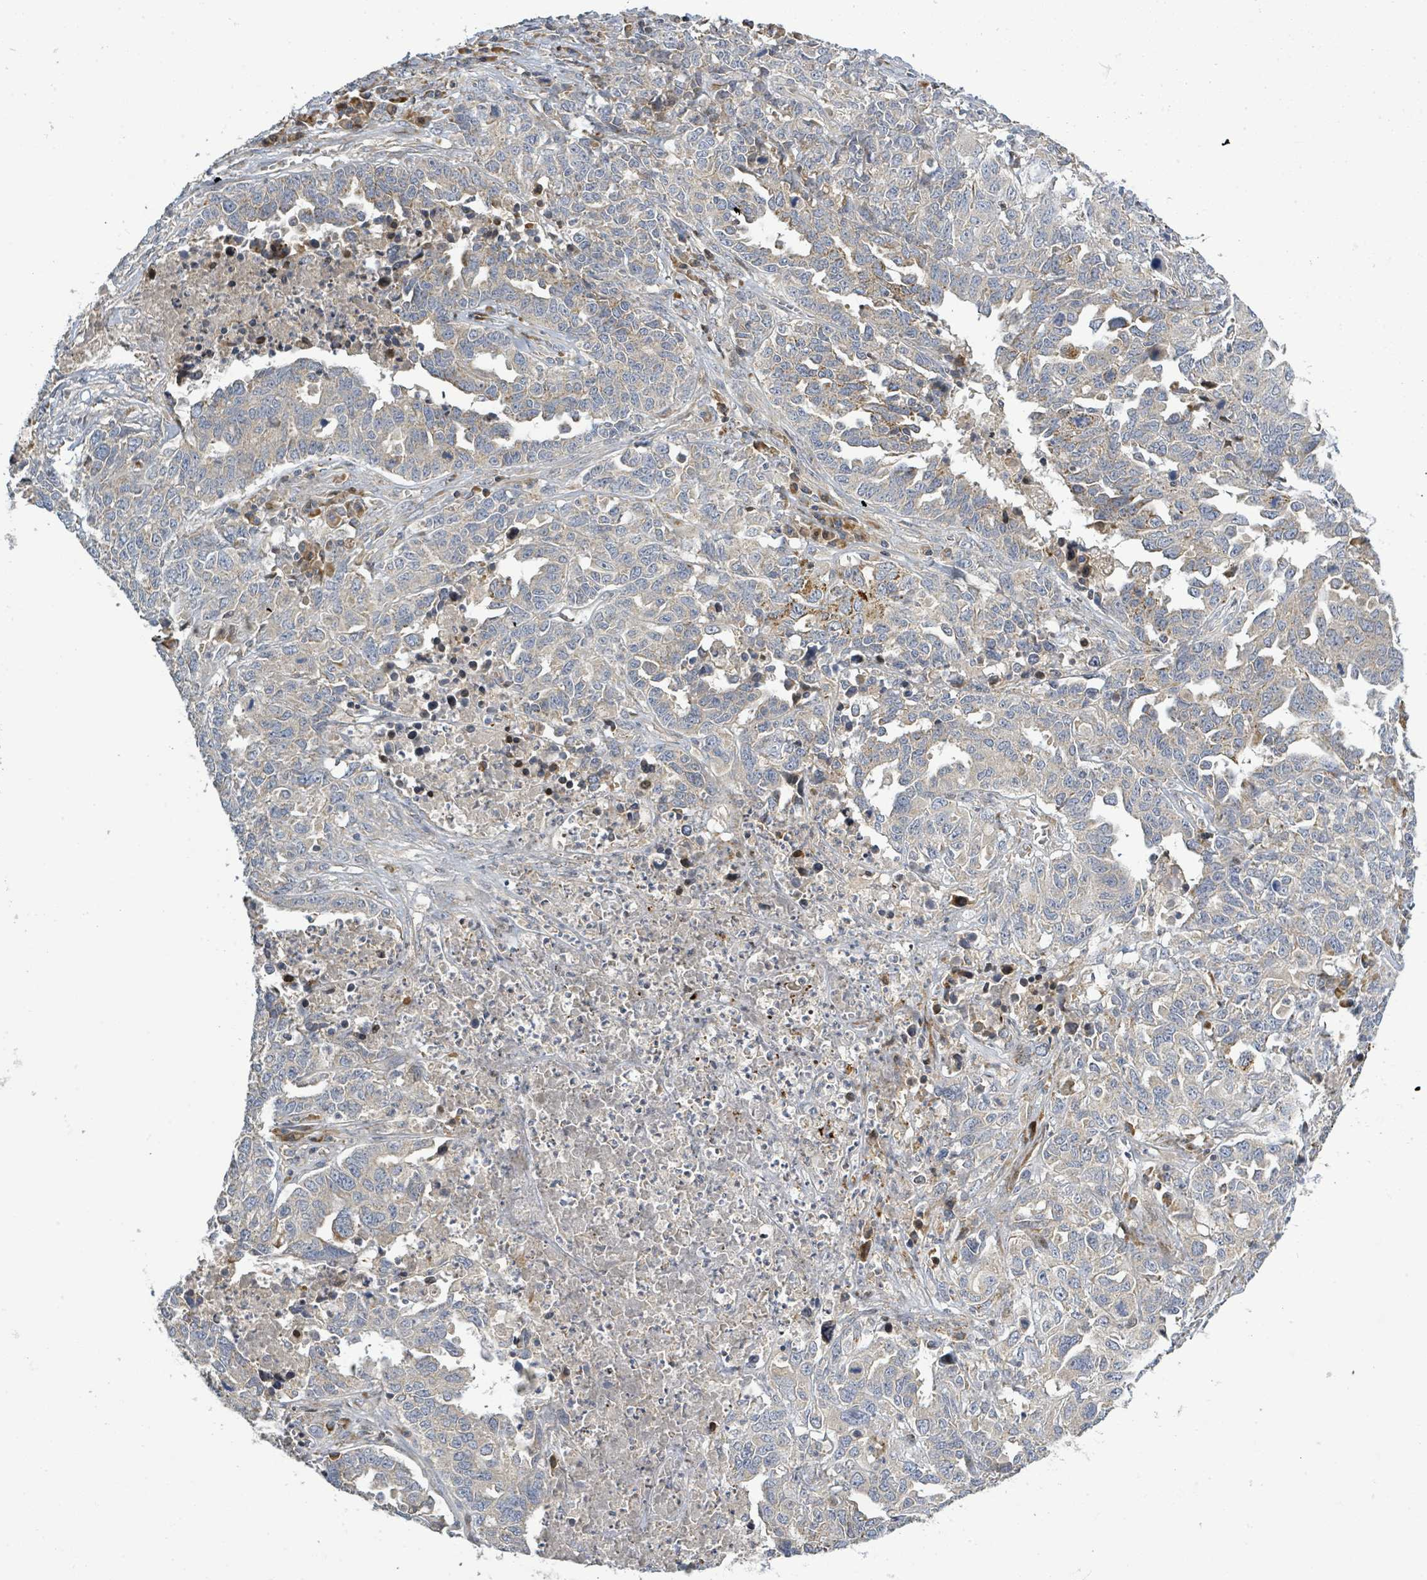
{"staining": {"intensity": "strong", "quantity": "<25%", "location": "cytoplasmic/membranous"}, "tissue": "ovarian cancer", "cell_type": "Tumor cells", "image_type": "cancer", "snomed": [{"axis": "morphology", "description": "Carcinoma, endometroid"}, {"axis": "topography", "description": "Ovary"}], "caption": "Human ovarian cancer stained for a protein (brown) reveals strong cytoplasmic/membranous positive expression in about <25% of tumor cells.", "gene": "CFAP210", "patient": {"sex": "female", "age": 62}}